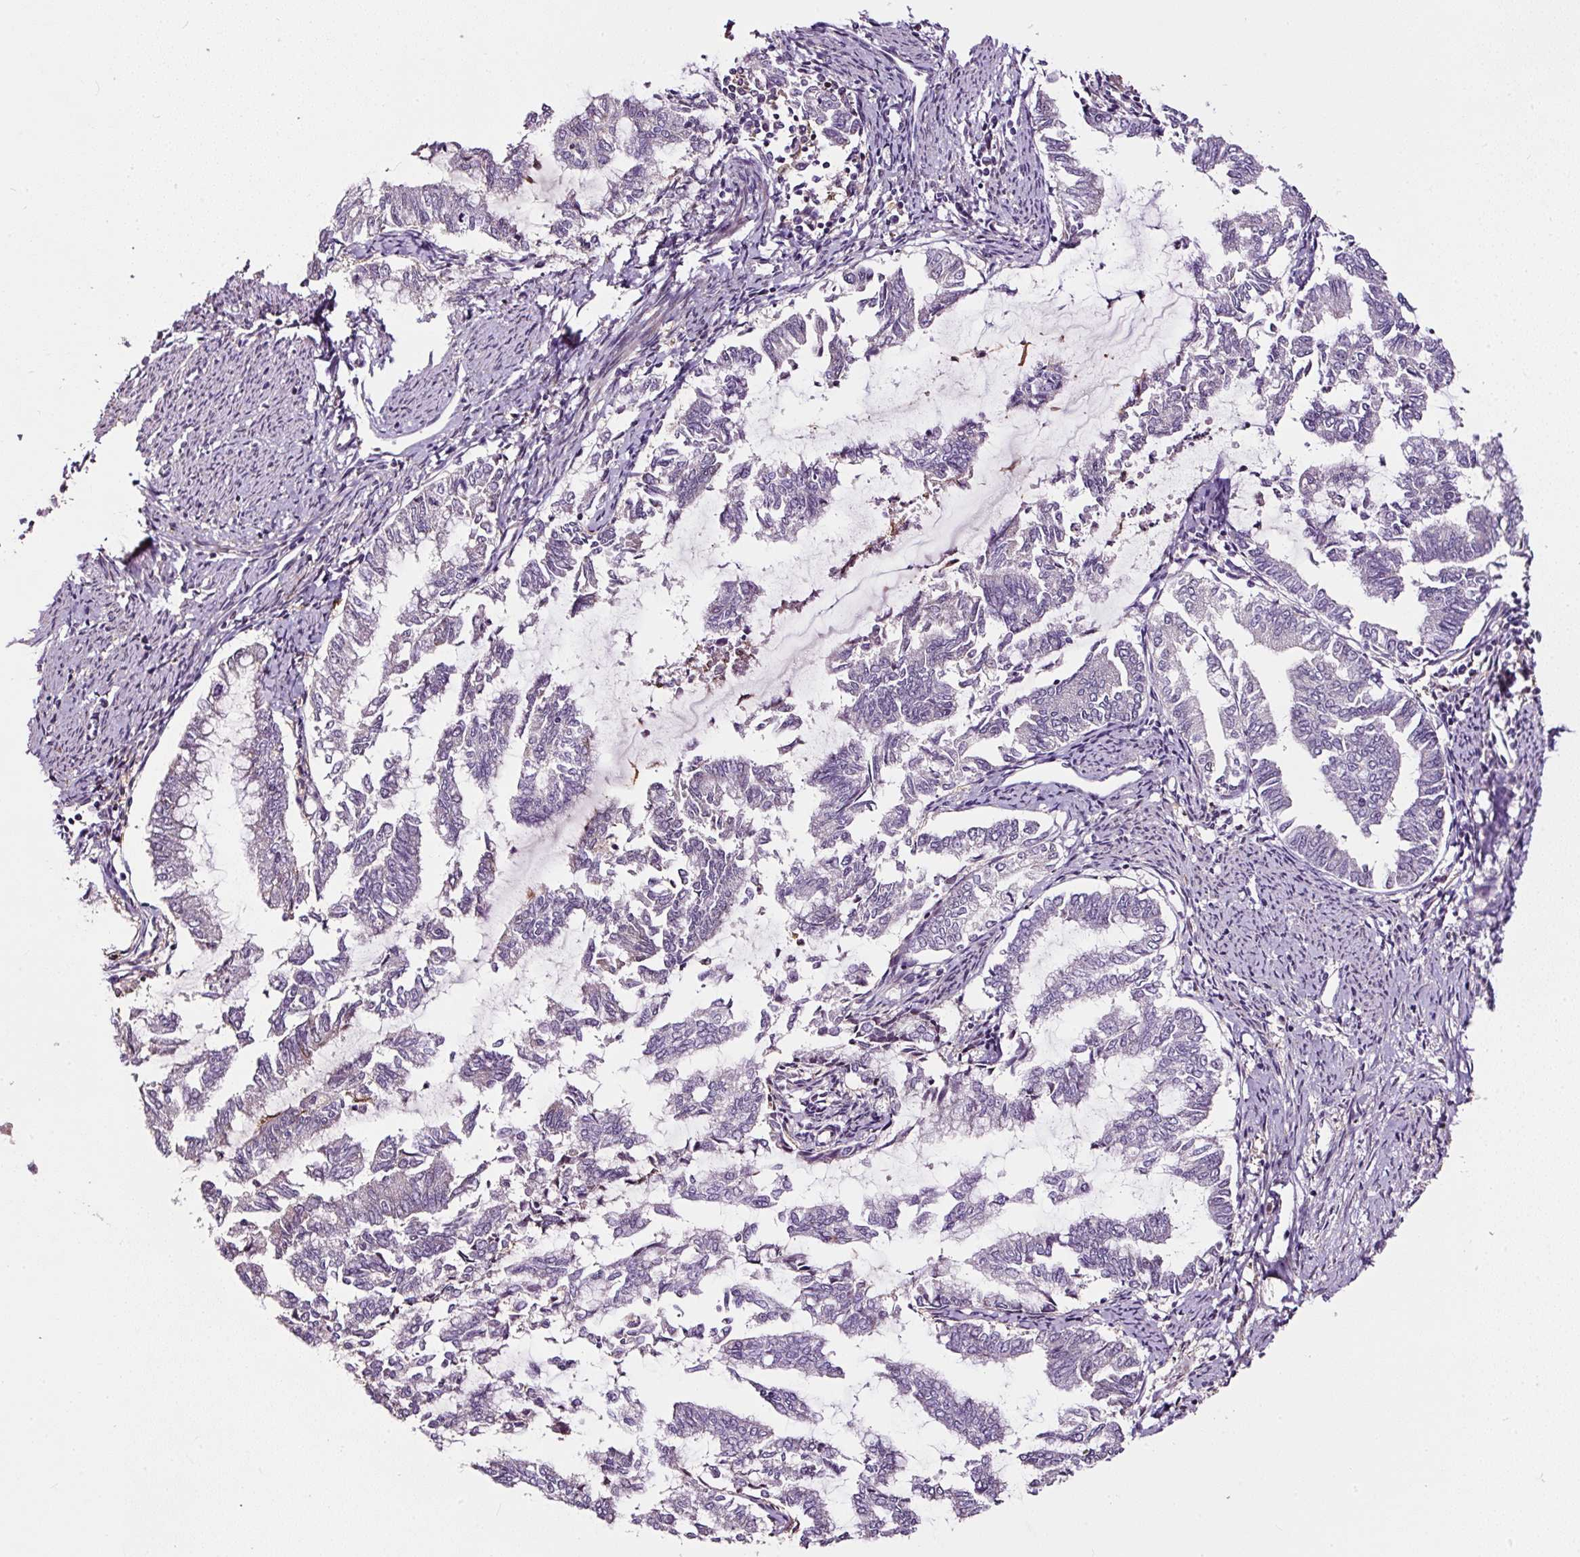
{"staining": {"intensity": "negative", "quantity": "none", "location": "none"}, "tissue": "endometrial cancer", "cell_type": "Tumor cells", "image_type": "cancer", "snomed": [{"axis": "morphology", "description": "Adenocarcinoma, NOS"}, {"axis": "topography", "description": "Endometrium"}], "caption": "Immunohistochemistry image of human endometrial cancer stained for a protein (brown), which shows no expression in tumor cells.", "gene": "LRRC24", "patient": {"sex": "female", "age": 79}}